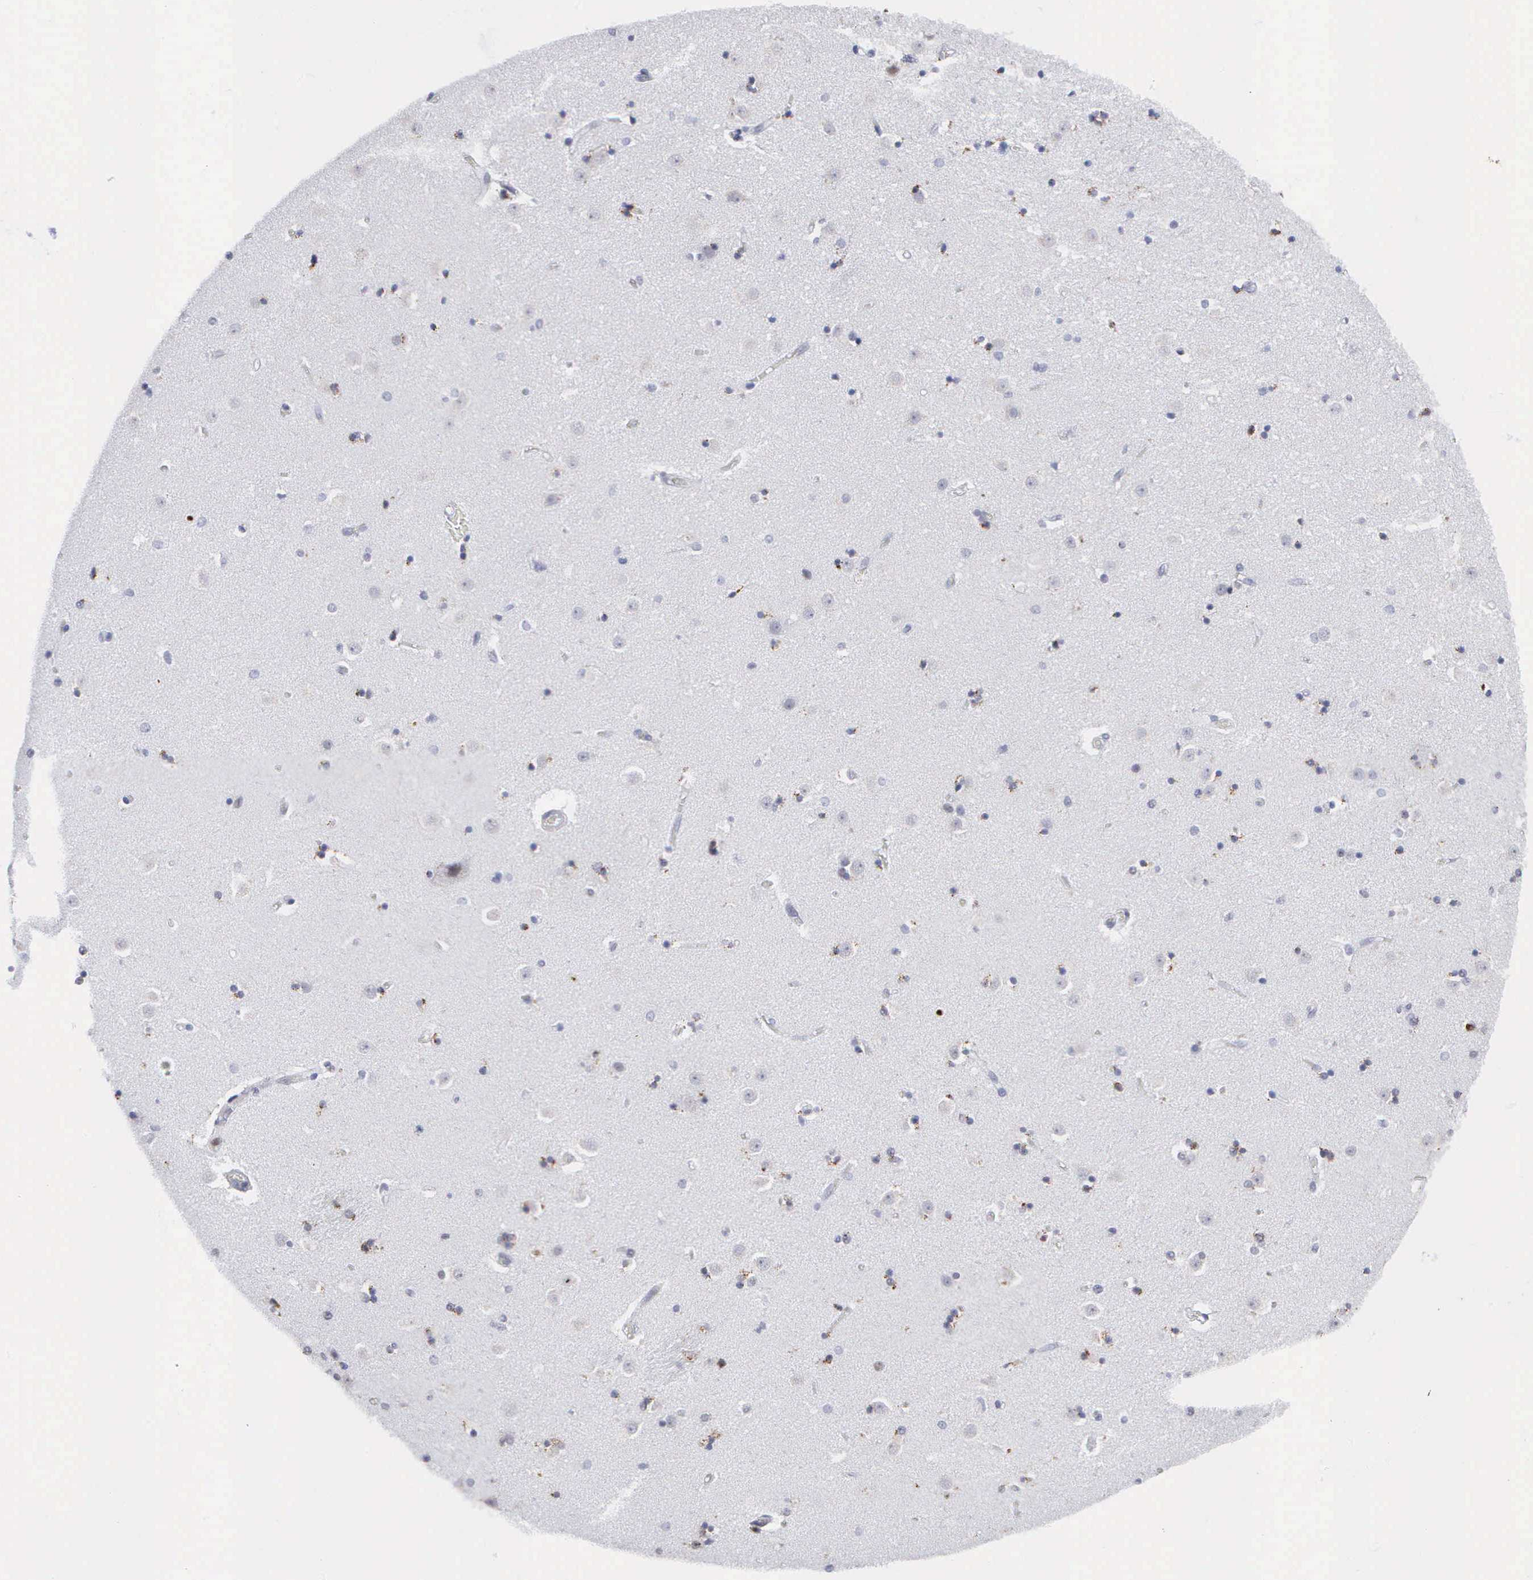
{"staining": {"intensity": "negative", "quantity": "none", "location": "none"}, "tissue": "caudate", "cell_type": "Glial cells", "image_type": "normal", "snomed": [{"axis": "morphology", "description": "Normal tissue, NOS"}, {"axis": "topography", "description": "Lateral ventricle wall"}], "caption": "High power microscopy image of an immunohistochemistry (IHC) micrograph of benign caudate, revealing no significant expression in glial cells.", "gene": "SPIN3", "patient": {"sex": "female", "age": 54}}